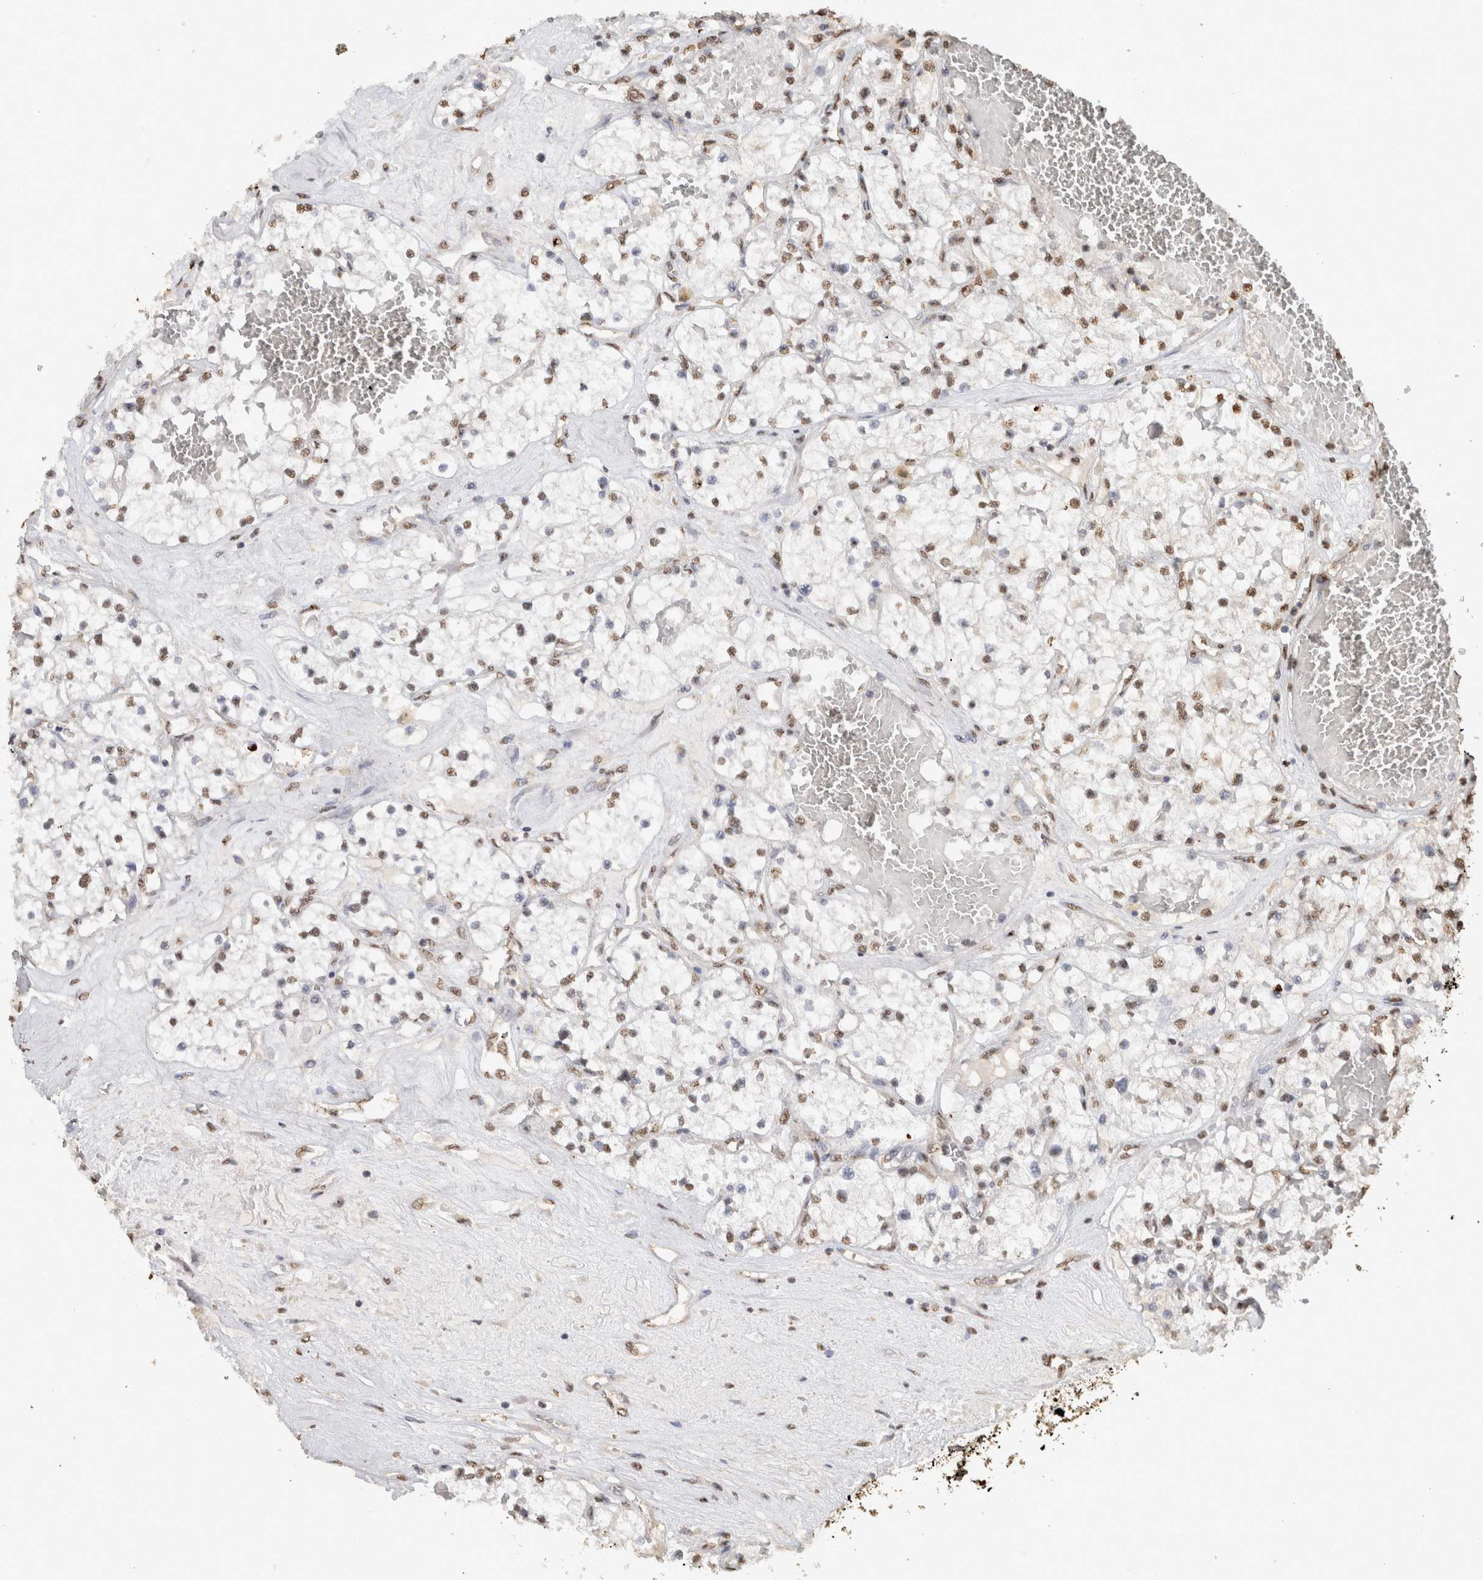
{"staining": {"intensity": "weak", "quantity": "25%-75%", "location": "nuclear"}, "tissue": "renal cancer", "cell_type": "Tumor cells", "image_type": "cancer", "snomed": [{"axis": "morphology", "description": "Normal tissue, NOS"}, {"axis": "morphology", "description": "Adenocarcinoma, NOS"}, {"axis": "topography", "description": "Kidney"}], "caption": "Weak nuclear staining is present in approximately 25%-75% of tumor cells in renal adenocarcinoma.", "gene": "HAND2", "patient": {"sex": "male", "age": 68}}